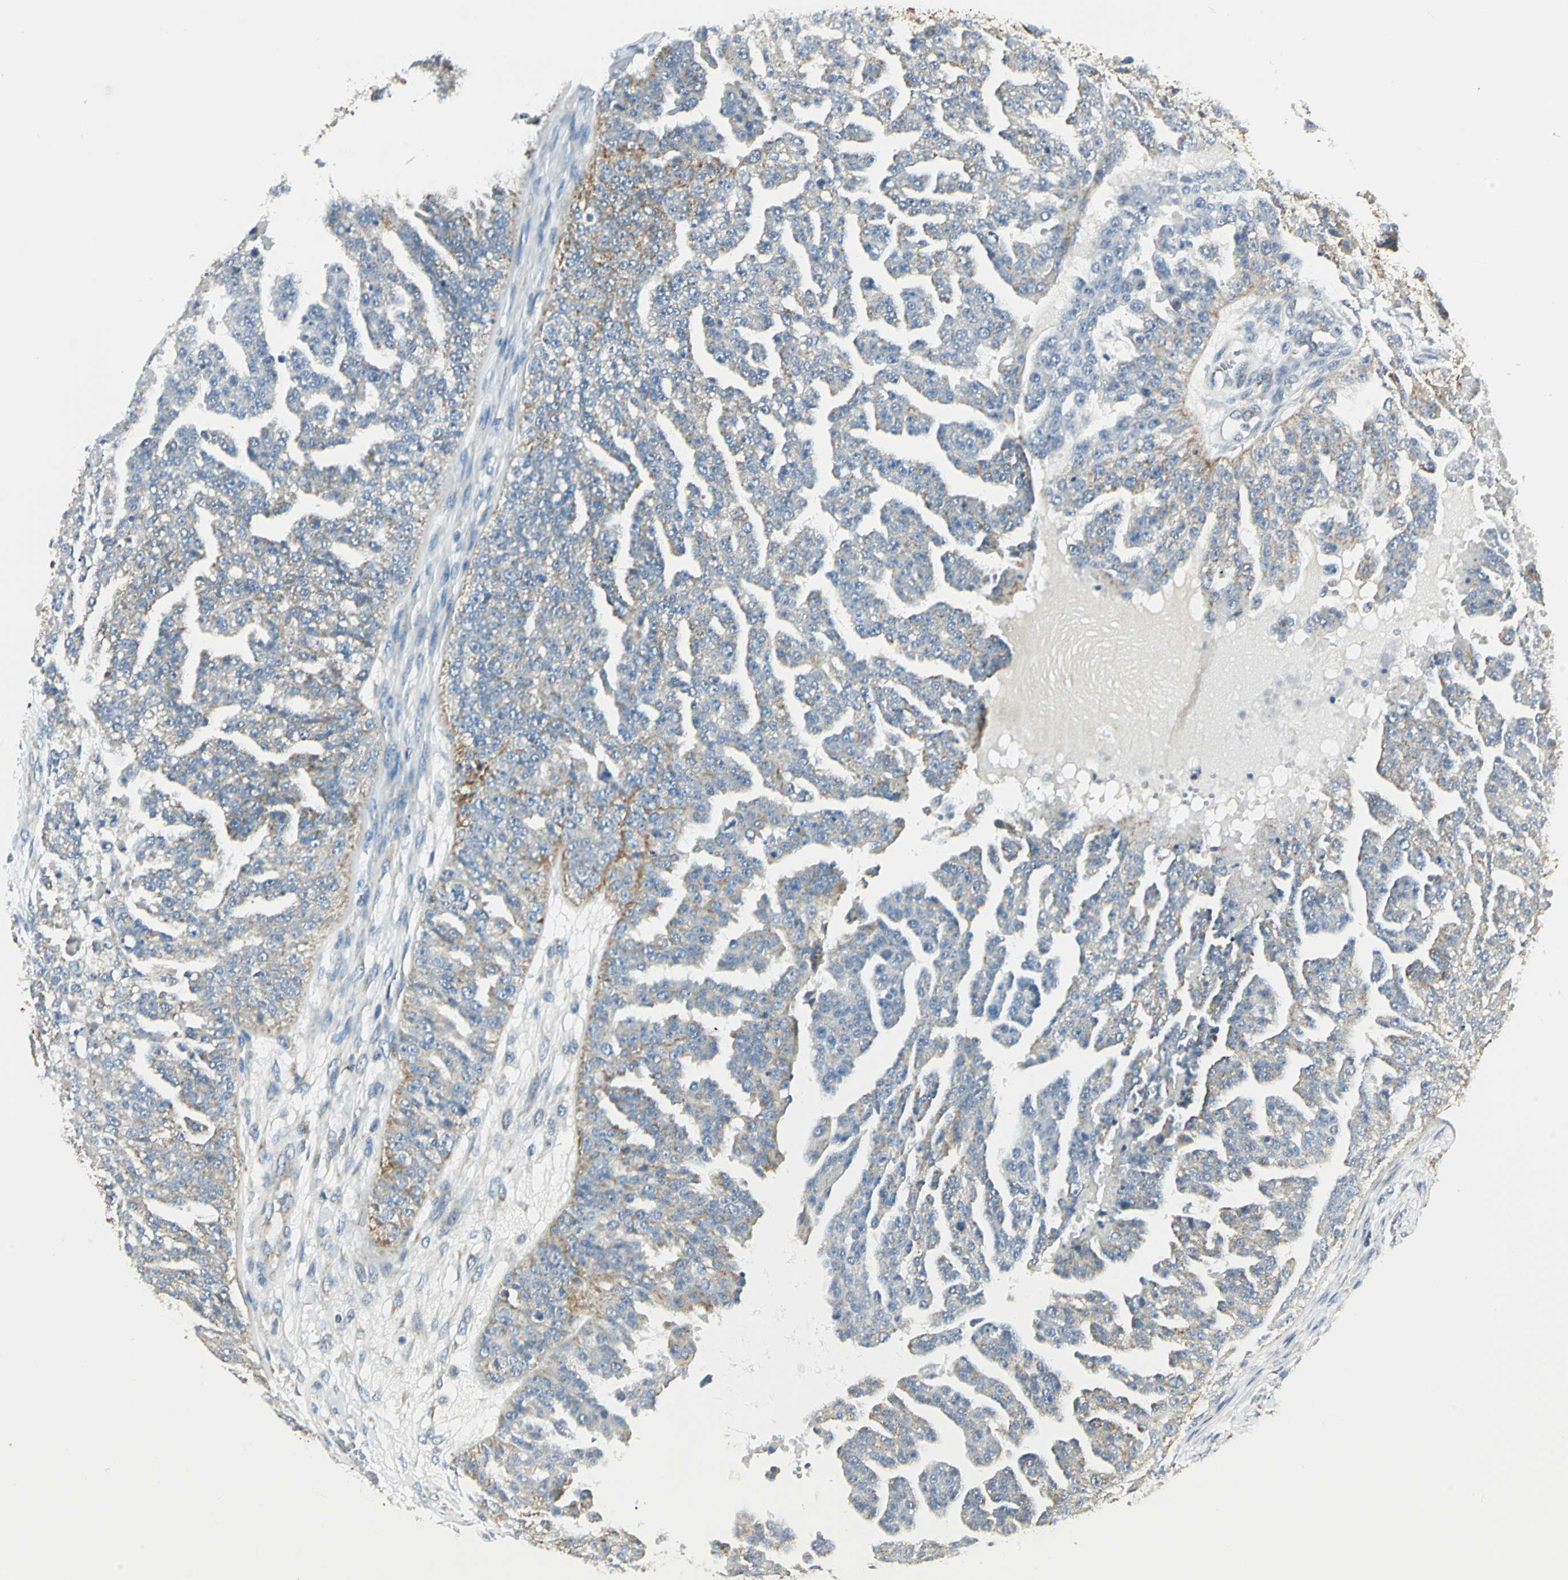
{"staining": {"intensity": "moderate", "quantity": "25%-75%", "location": "cytoplasmic/membranous"}, "tissue": "ovarian cancer", "cell_type": "Tumor cells", "image_type": "cancer", "snomed": [{"axis": "morphology", "description": "Carcinoma, NOS"}, {"axis": "topography", "description": "Soft tissue"}, {"axis": "topography", "description": "Ovary"}], "caption": "Immunohistochemical staining of ovarian cancer reveals medium levels of moderate cytoplasmic/membranous protein expression in about 25%-75% of tumor cells.", "gene": "ACADM", "patient": {"sex": "female", "age": 54}}